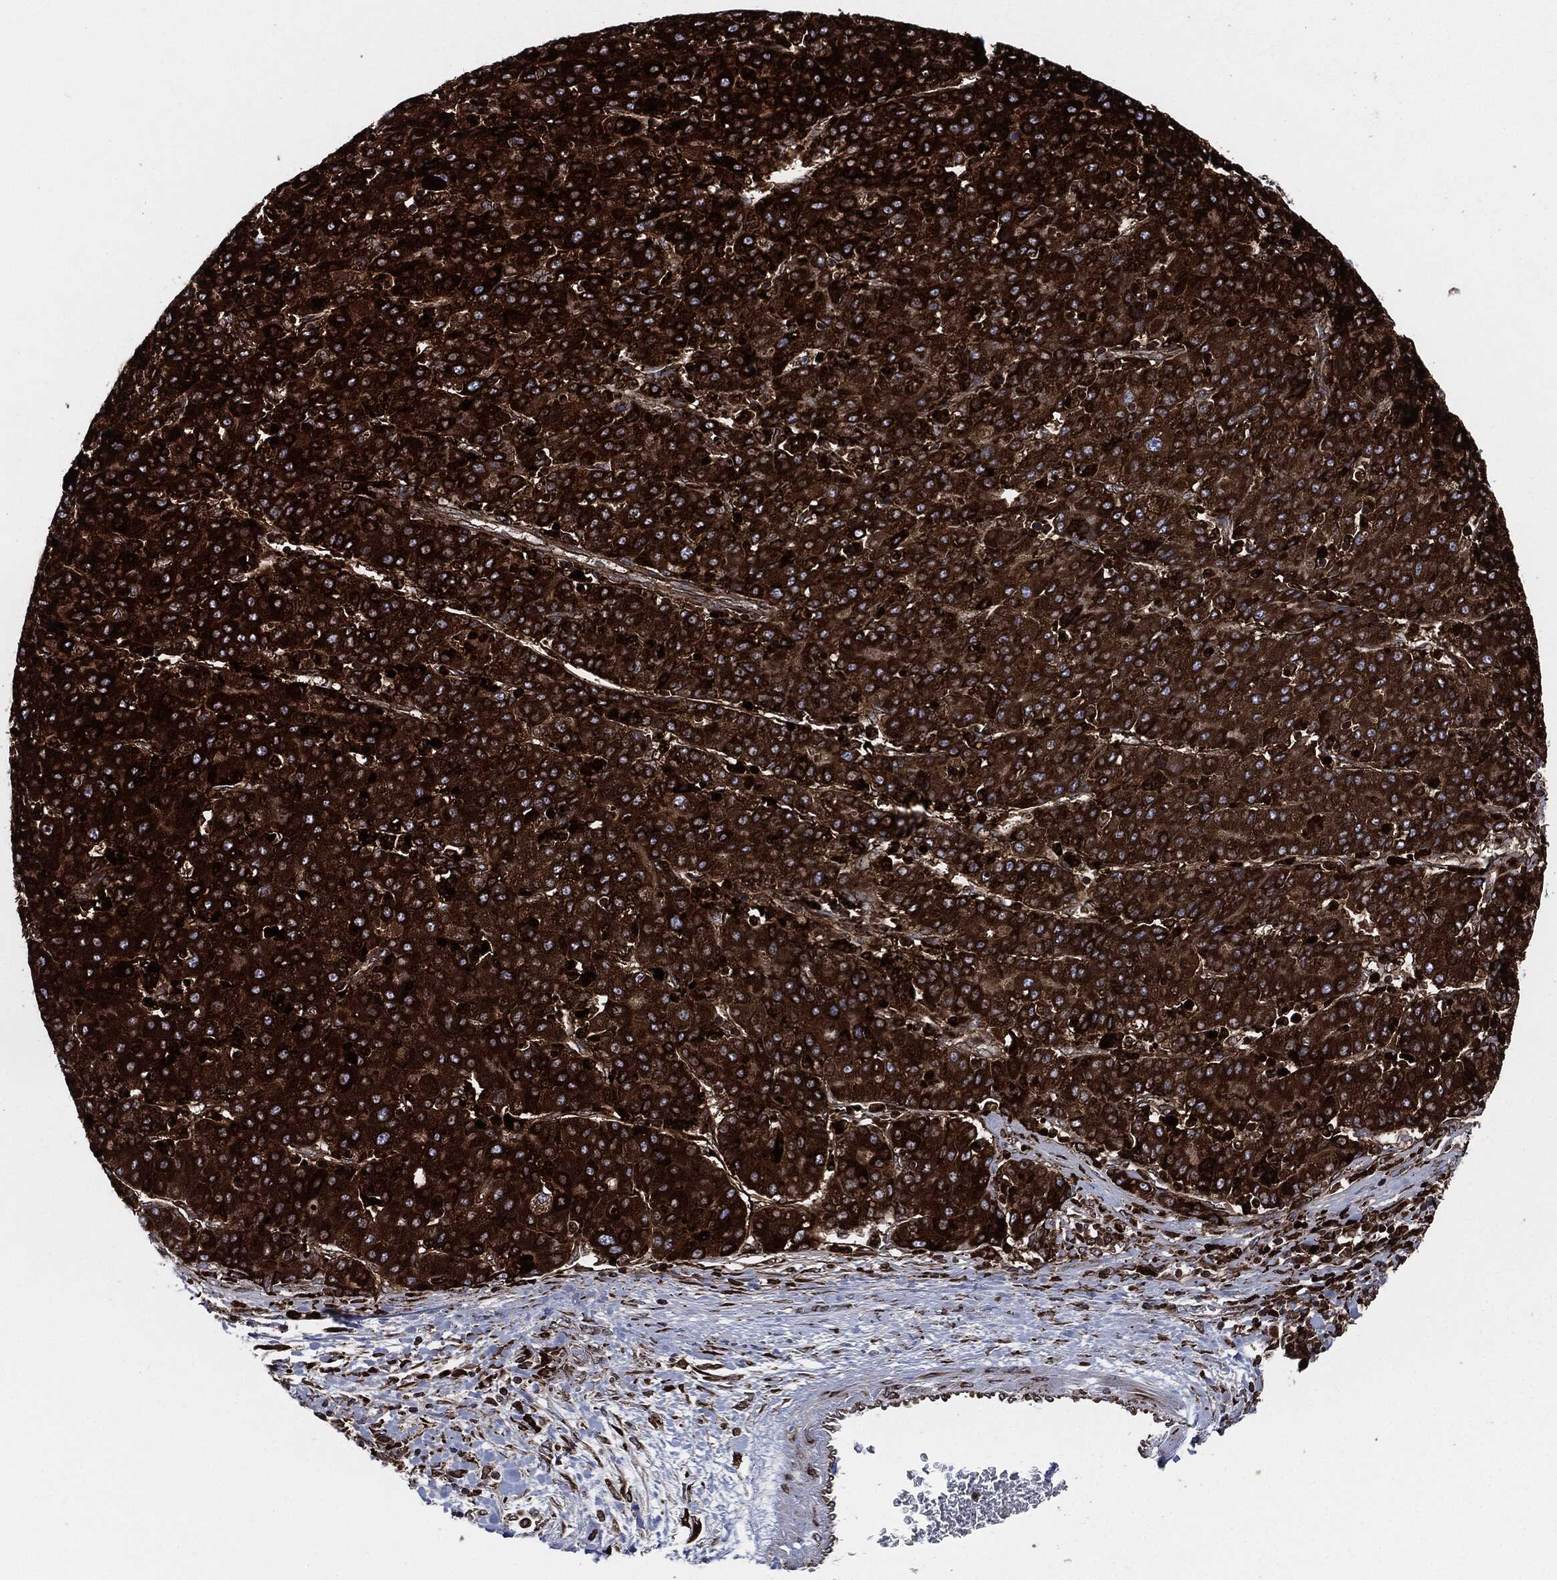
{"staining": {"intensity": "strong", "quantity": ">75%", "location": "cytoplasmic/membranous"}, "tissue": "liver cancer", "cell_type": "Tumor cells", "image_type": "cancer", "snomed": [{"axis": "morphology", "description": "Carcinoma, Hepatocellular, NOS"}, {"axis": "topography", "description": "Liver"}], "caption": "A brown stain labels strong cytoplasmic/membranous positivity of a protein in liver cancer tumor cells.", "gene": "CALR", "patient": {"sex": "male", "age": 65}}